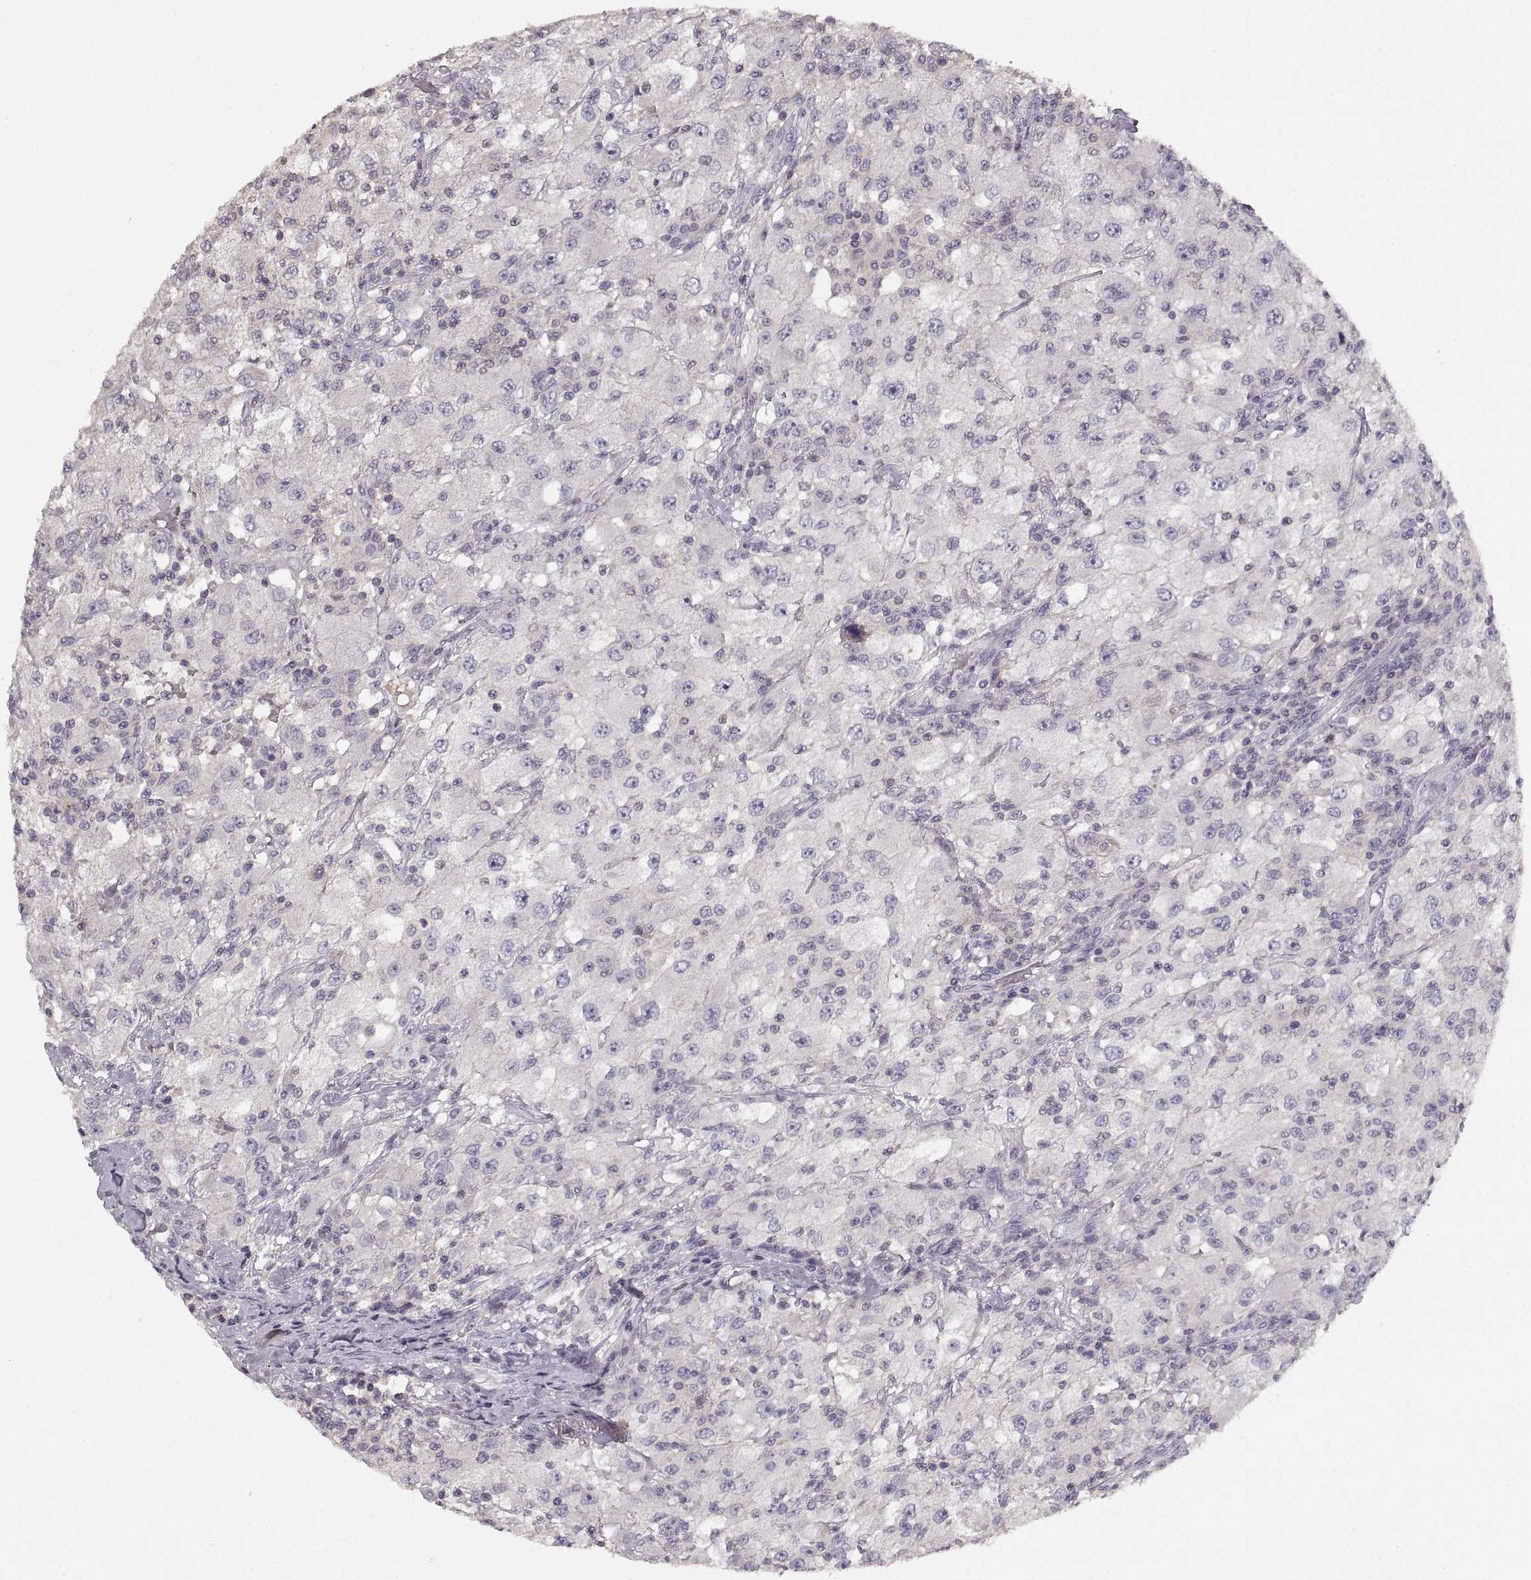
{"staining": {"intensity": "negative", "quantity": "none", "location": "none"}, "tissue": "renal cancer", "cell_type": "Tumor cells", "image_type": "cancer", "snomed": [{"axis": "morphology", "description": "Adenocarcinoma, NOS"}, {"axis": "topography", "description": "Kidney"}], "caption": "This is a micrograph of immunohistochemistry staining of renal cancer (adenocarcinoma), which shows no positivity in tumor cells. The staining is performed using DAB (3,3'-diaminobenzidine) brown chromogen with nuclei counter-stained in using hematoxylin.", "gene": "ADAM11", "patient": {"sex": "female", "age": 67}}